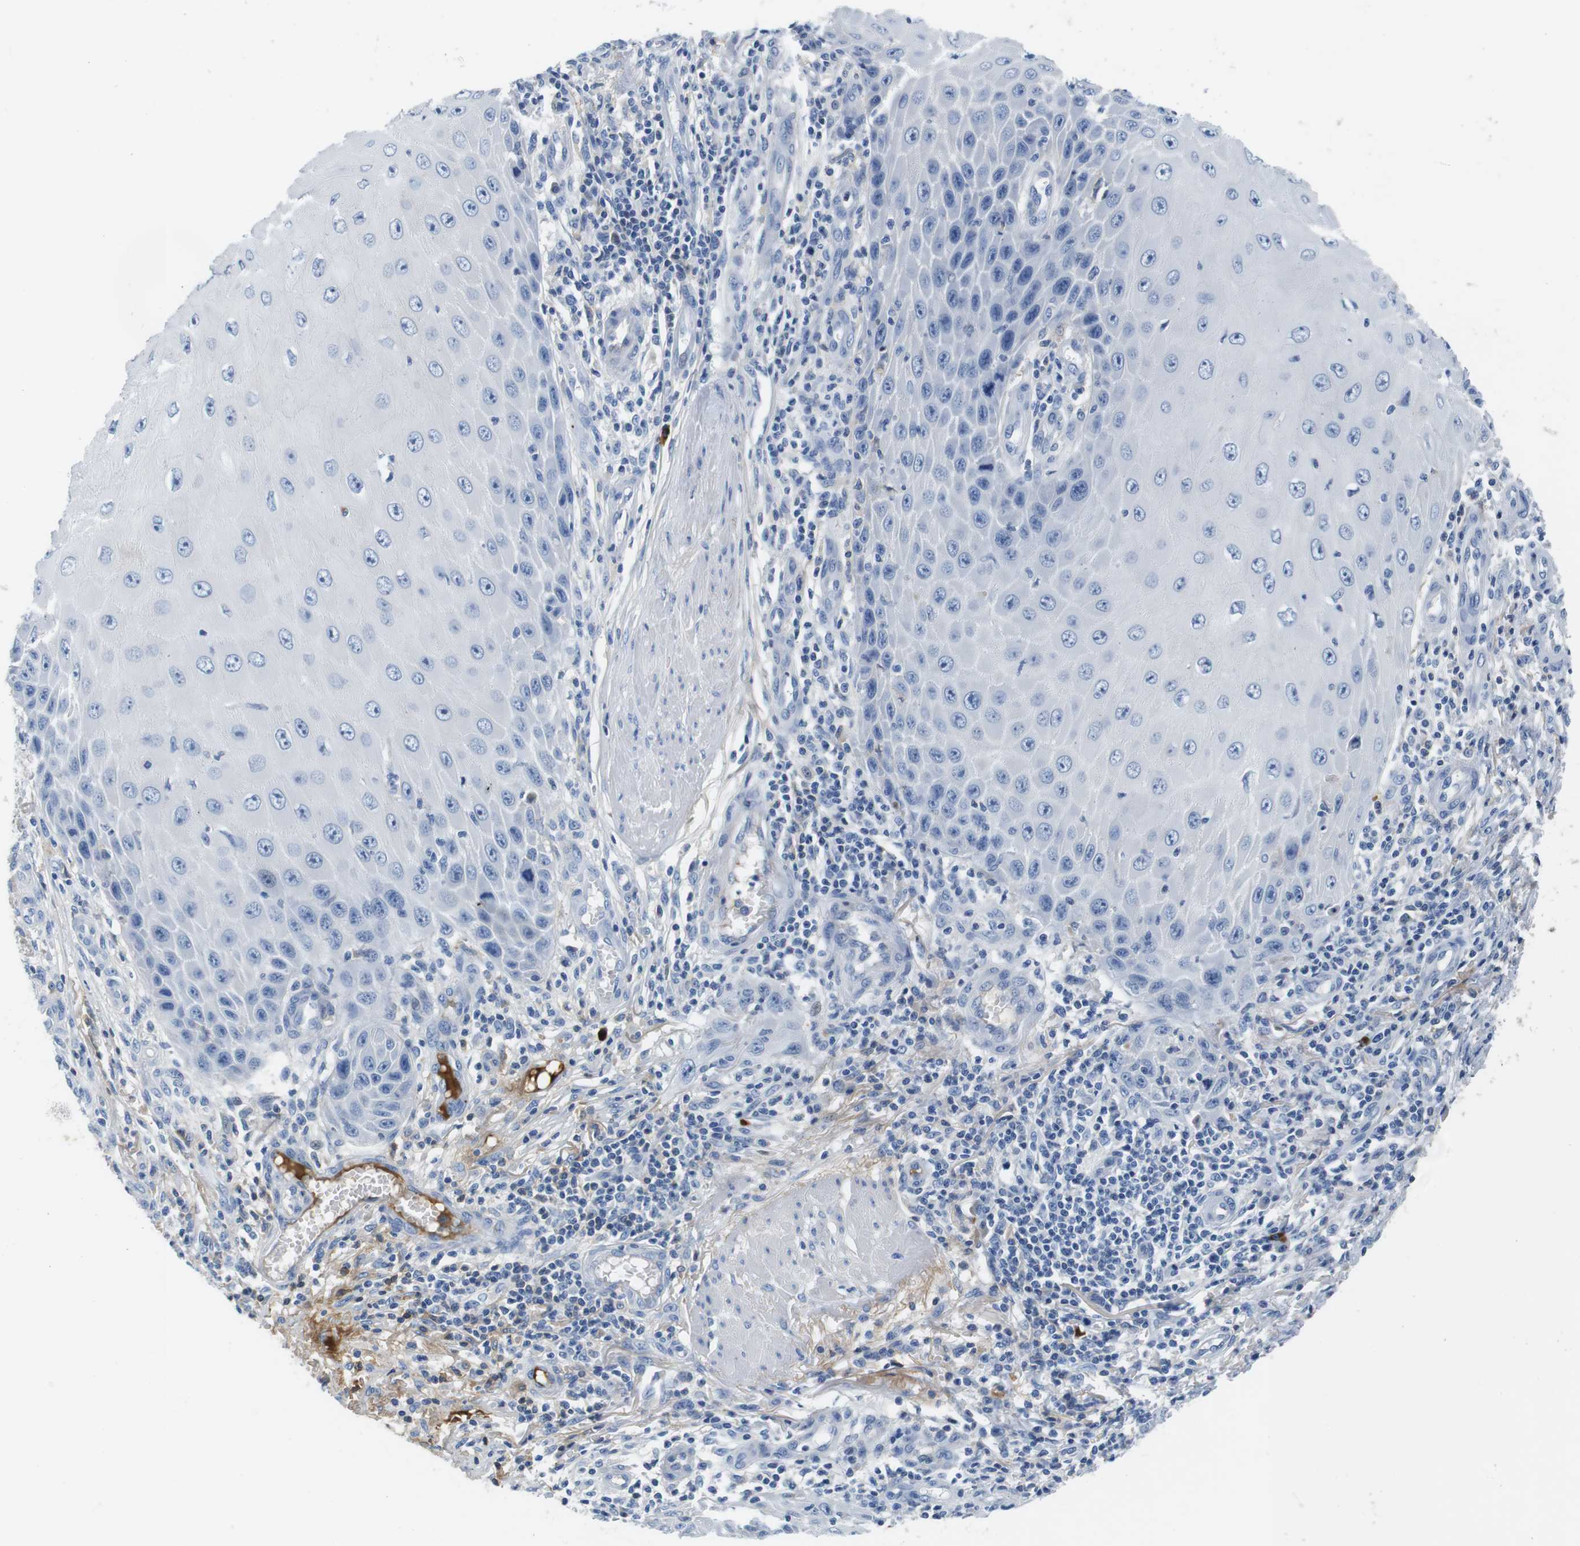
{"staining": {"intensity": "negative", "quantity": "none", "location": "none"}, "tissue": "skin cancer", "cell_type": "Tumor cells", "image_type": "cancer", "snomed": [{"axis": "morphology", "description": "Squamous cell carcinoma, NOS"}, {"axis": "topography", "description": "Skin"}], "caption": "IHC photomicrograph of neoplastic tissue: human skin cancer (squamous cell carcinoma) stained with DAB exhibits no significant protein positivity in tumor cells.", "gene": "IGKC", "patient": {"sex": "female", "age": 73}}